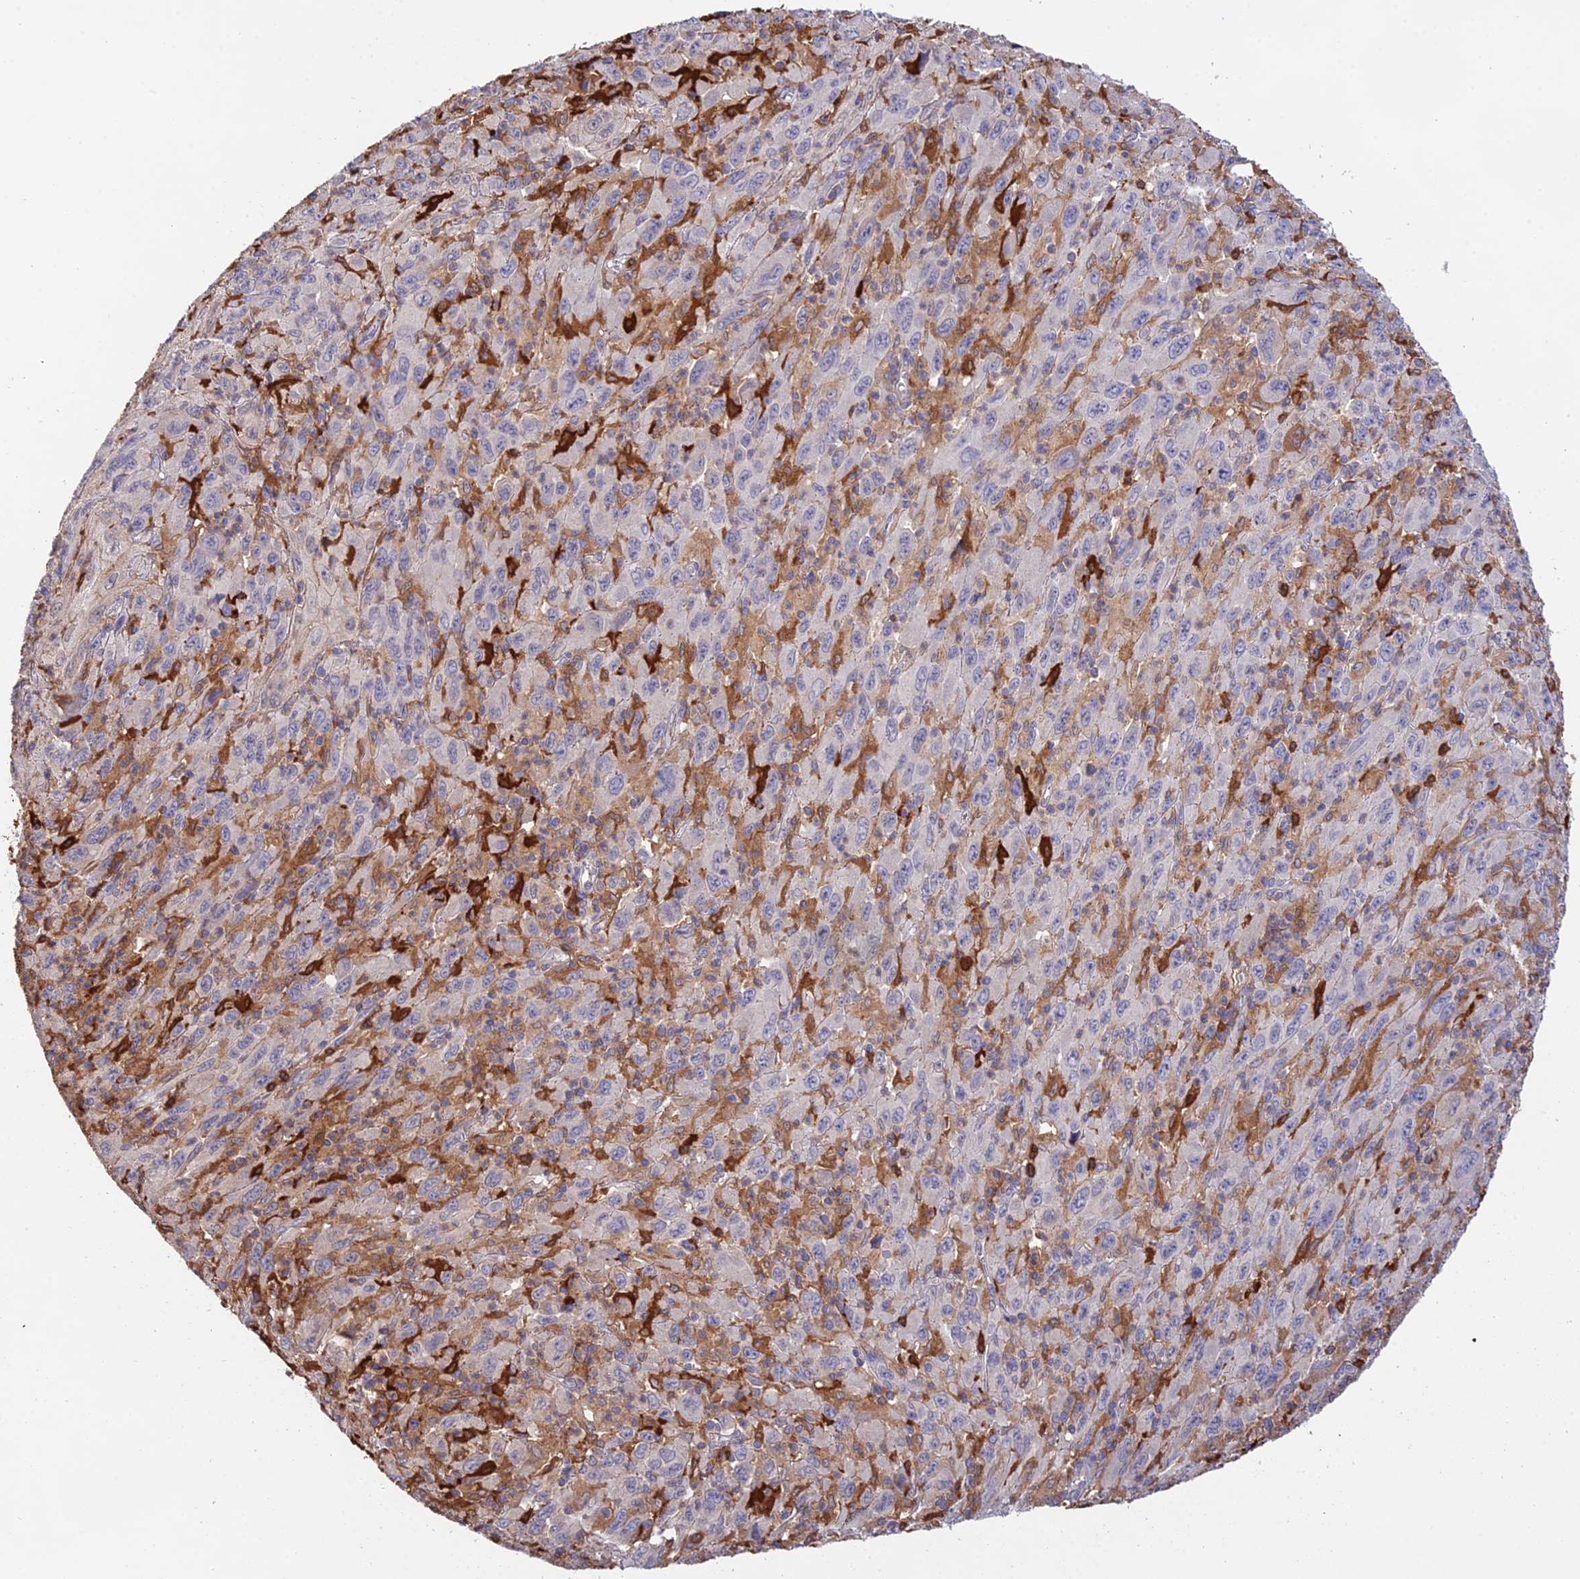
{"staining": {"intensity": "strong", "quantity": "<25%", "location": "cytoplasmic/membranous"}, "tissue": "melanoma", "cell_type": "Tumor cells", "image_type": "cancer", "snomed": [{"axis": "morphology", "description": "Malignant melanoma, Metastatic site"}, {"axis": "topography", "description": "Skin"}], "caption": "Malignant melanoma (metastatic site) tissue demonstrates strong cytoplasmic/membranous staining in about <25% of tumor cells", "gene": "FBP1", "patient": {"sex": "female", "age": 56}}